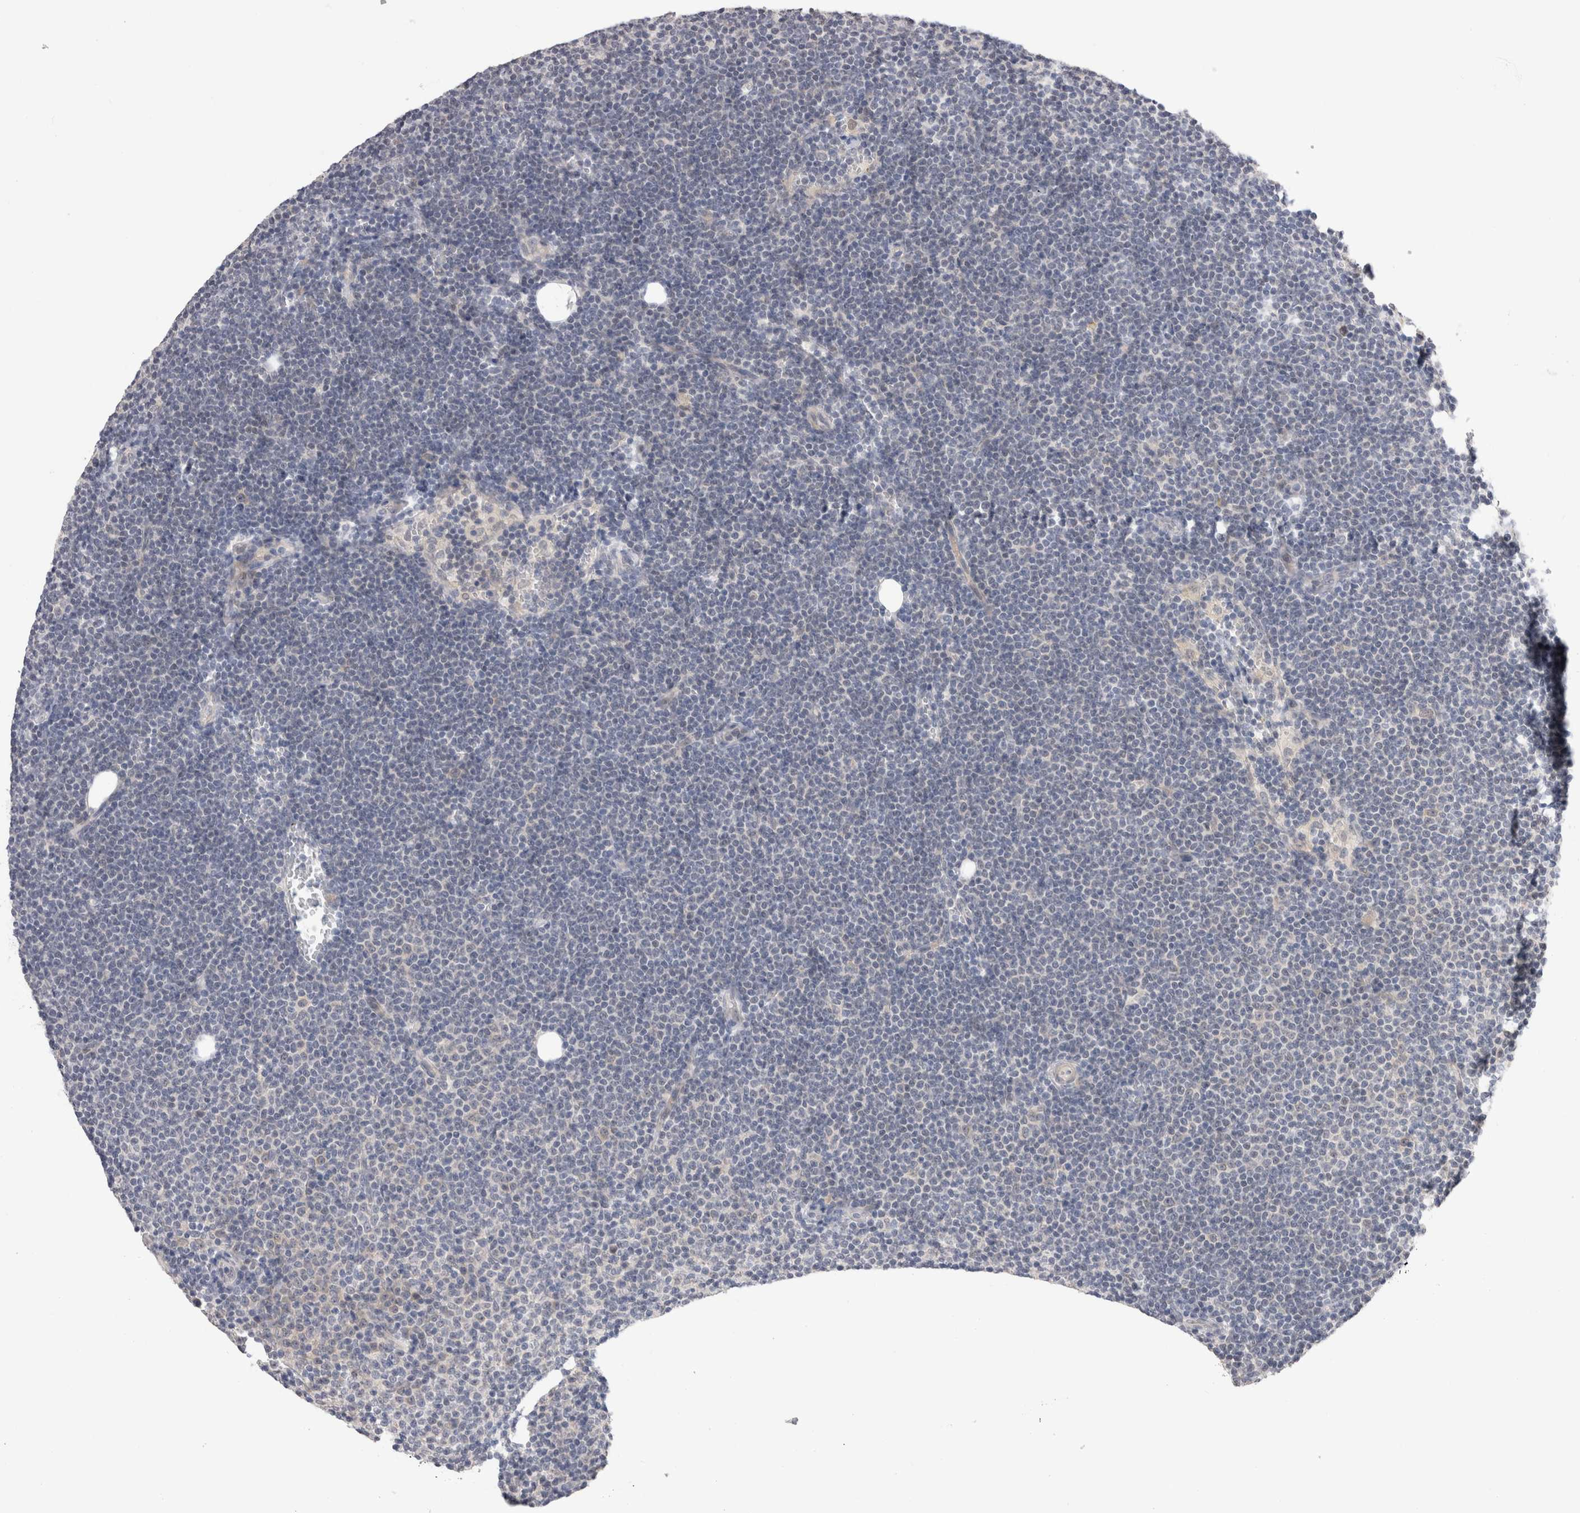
{"staining": {"intensity": "negative", "quantity": "none", "location": "none"}, "tissue": "lymphoma", "cell_type": "Tumor cells", "image_type": "cancer", "snomed": [{"axis": "morphology", "description": "Malignant lymphoma, non-Hodgkin's type, Low grade"}, {"axis": "topography", "description": "Lymph node"}], "caption": "The histopathology image displays no staining of tumor cells in low-grade malignant lymphoma, non-Hodgkin's type. (Brightfield microscopy of DAB immunohistochemistry (IHC) at high magnification).", "gene": "CRYBG1", "patient": {"sex": "female", "age": 53}}